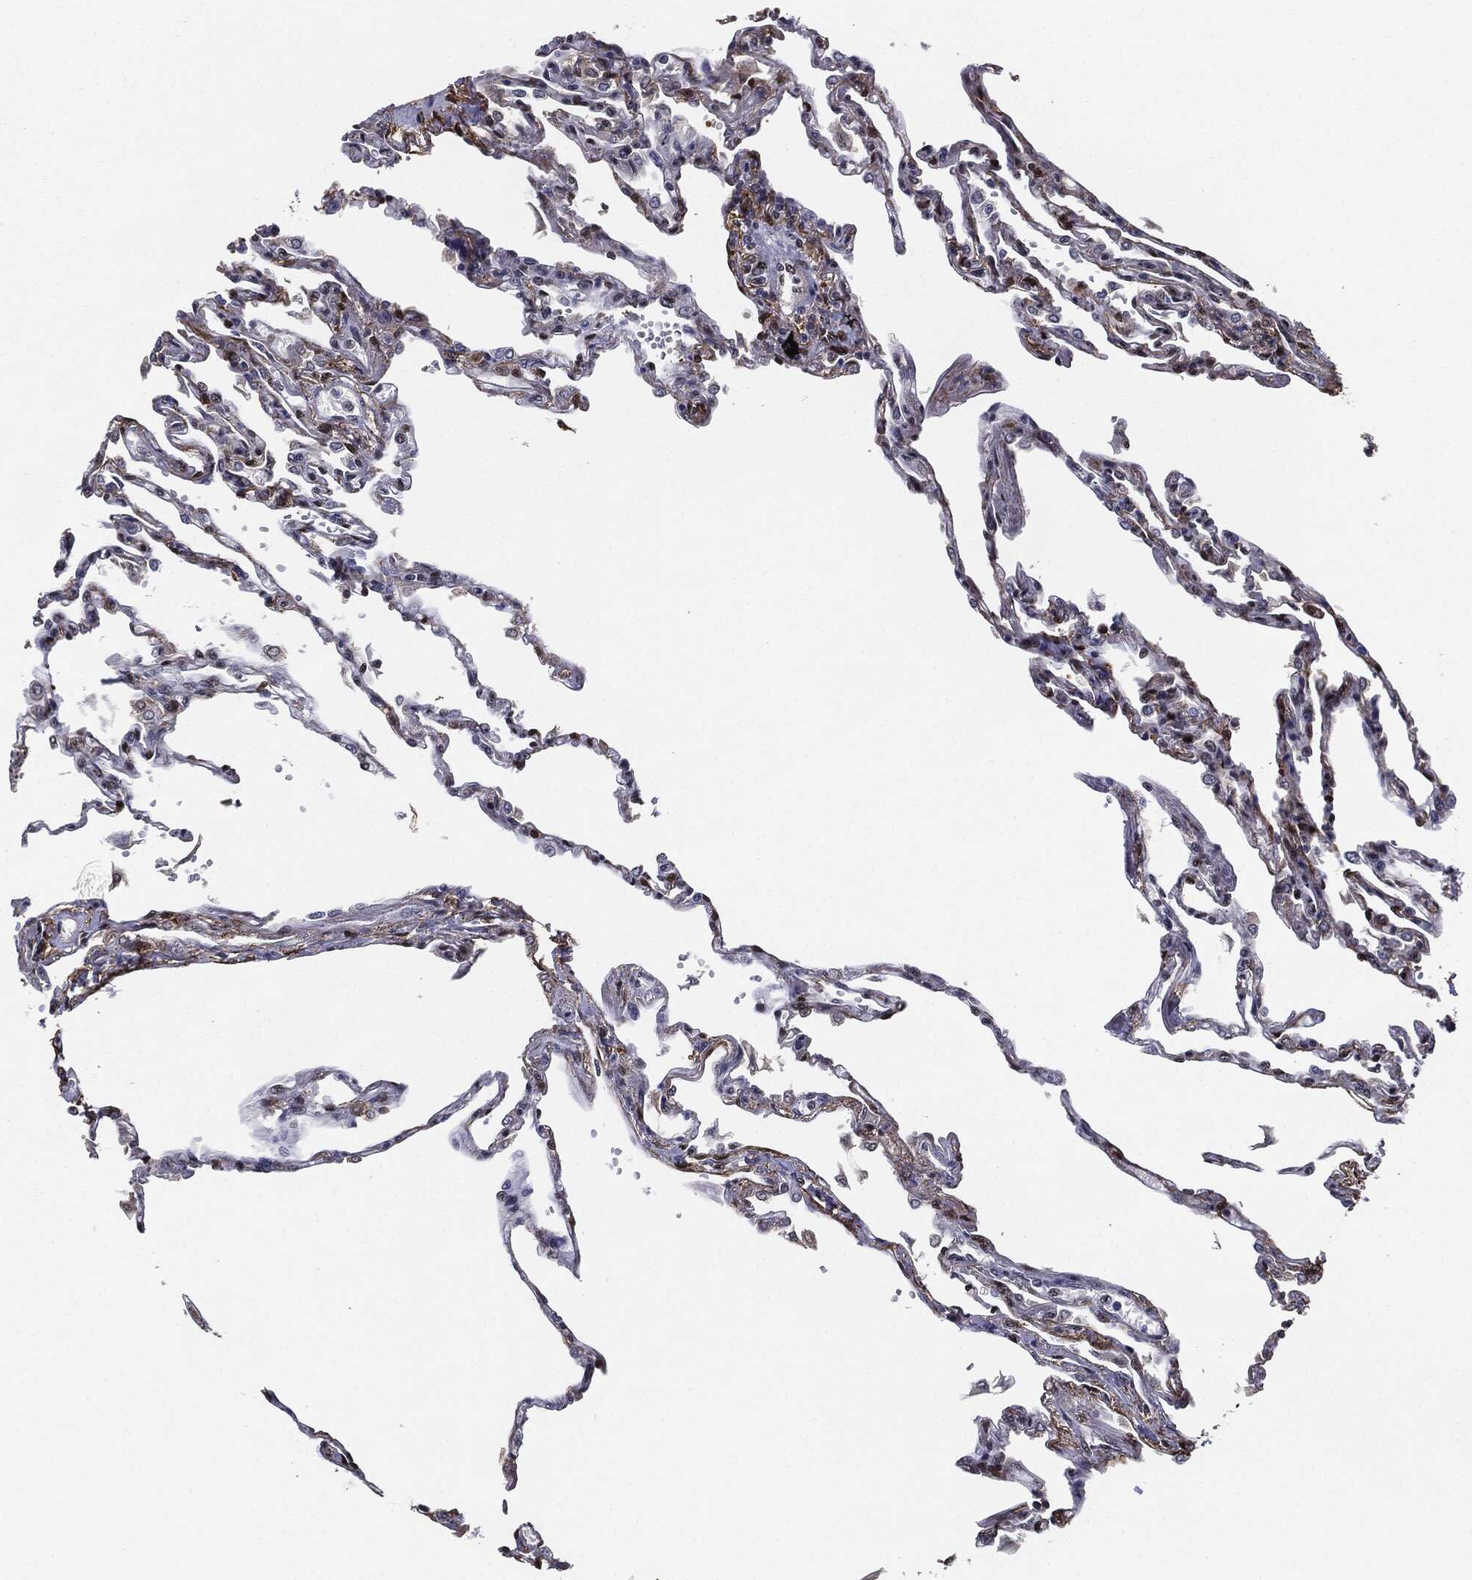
{"staining": {"intensity": "strong", "quantity": ">75%", "location": "nuclear"}, "tissue": "lung", "cell_type": "Alveolar cells", "image_type": "normal", "snomed": [{"axis": "morphology", "description": "Normal tissue, NOS"}, {"axis": "topography", "description": "Lung"}], "caption": "Human lung stained with a brown dye exhibits strong nuclear positive positivity in about >75% of alveolar cells.", "gene": "JUN", "patient": {"sex": "male", "age": 78}}